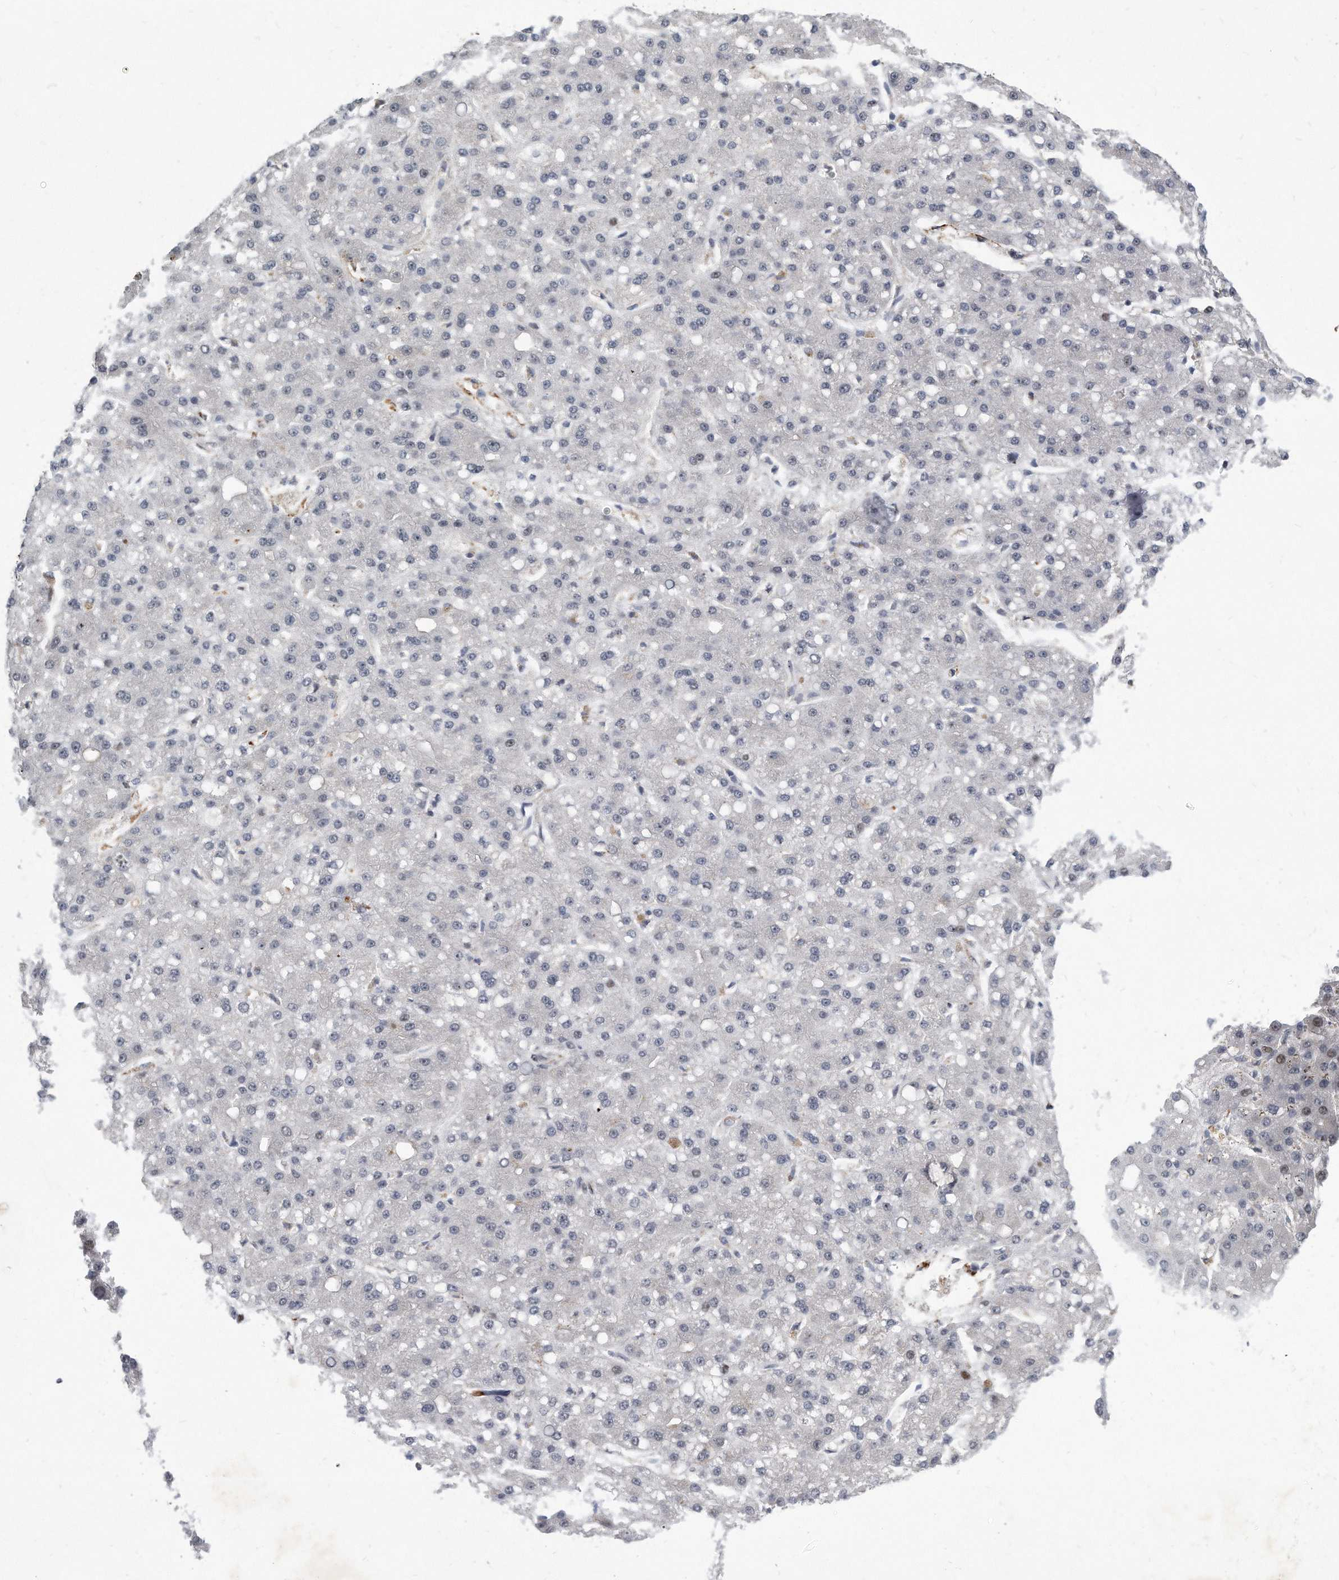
{"staining": {"intensity": "negative", "quantity": "none", "location": "none"}, "tissue": "liver cancer", "cell_type": "Tumor cells", "image_type": "cancer", "snomed": [{"axis": "morphology", "description": "Carcinoma, Hepatocellular, NOS"}, {"axis": "topography", "description": "Liver"}], "caption": "This photomicrograph is of liver cancer (hepatocellular carcinoma) stained with IHC to label a protein in brown with the nuclei are counter-stained blue. There is no staining in tumor cells.", "gene": "PGBD2", "patient": {"sex": "male", "age": 67}}